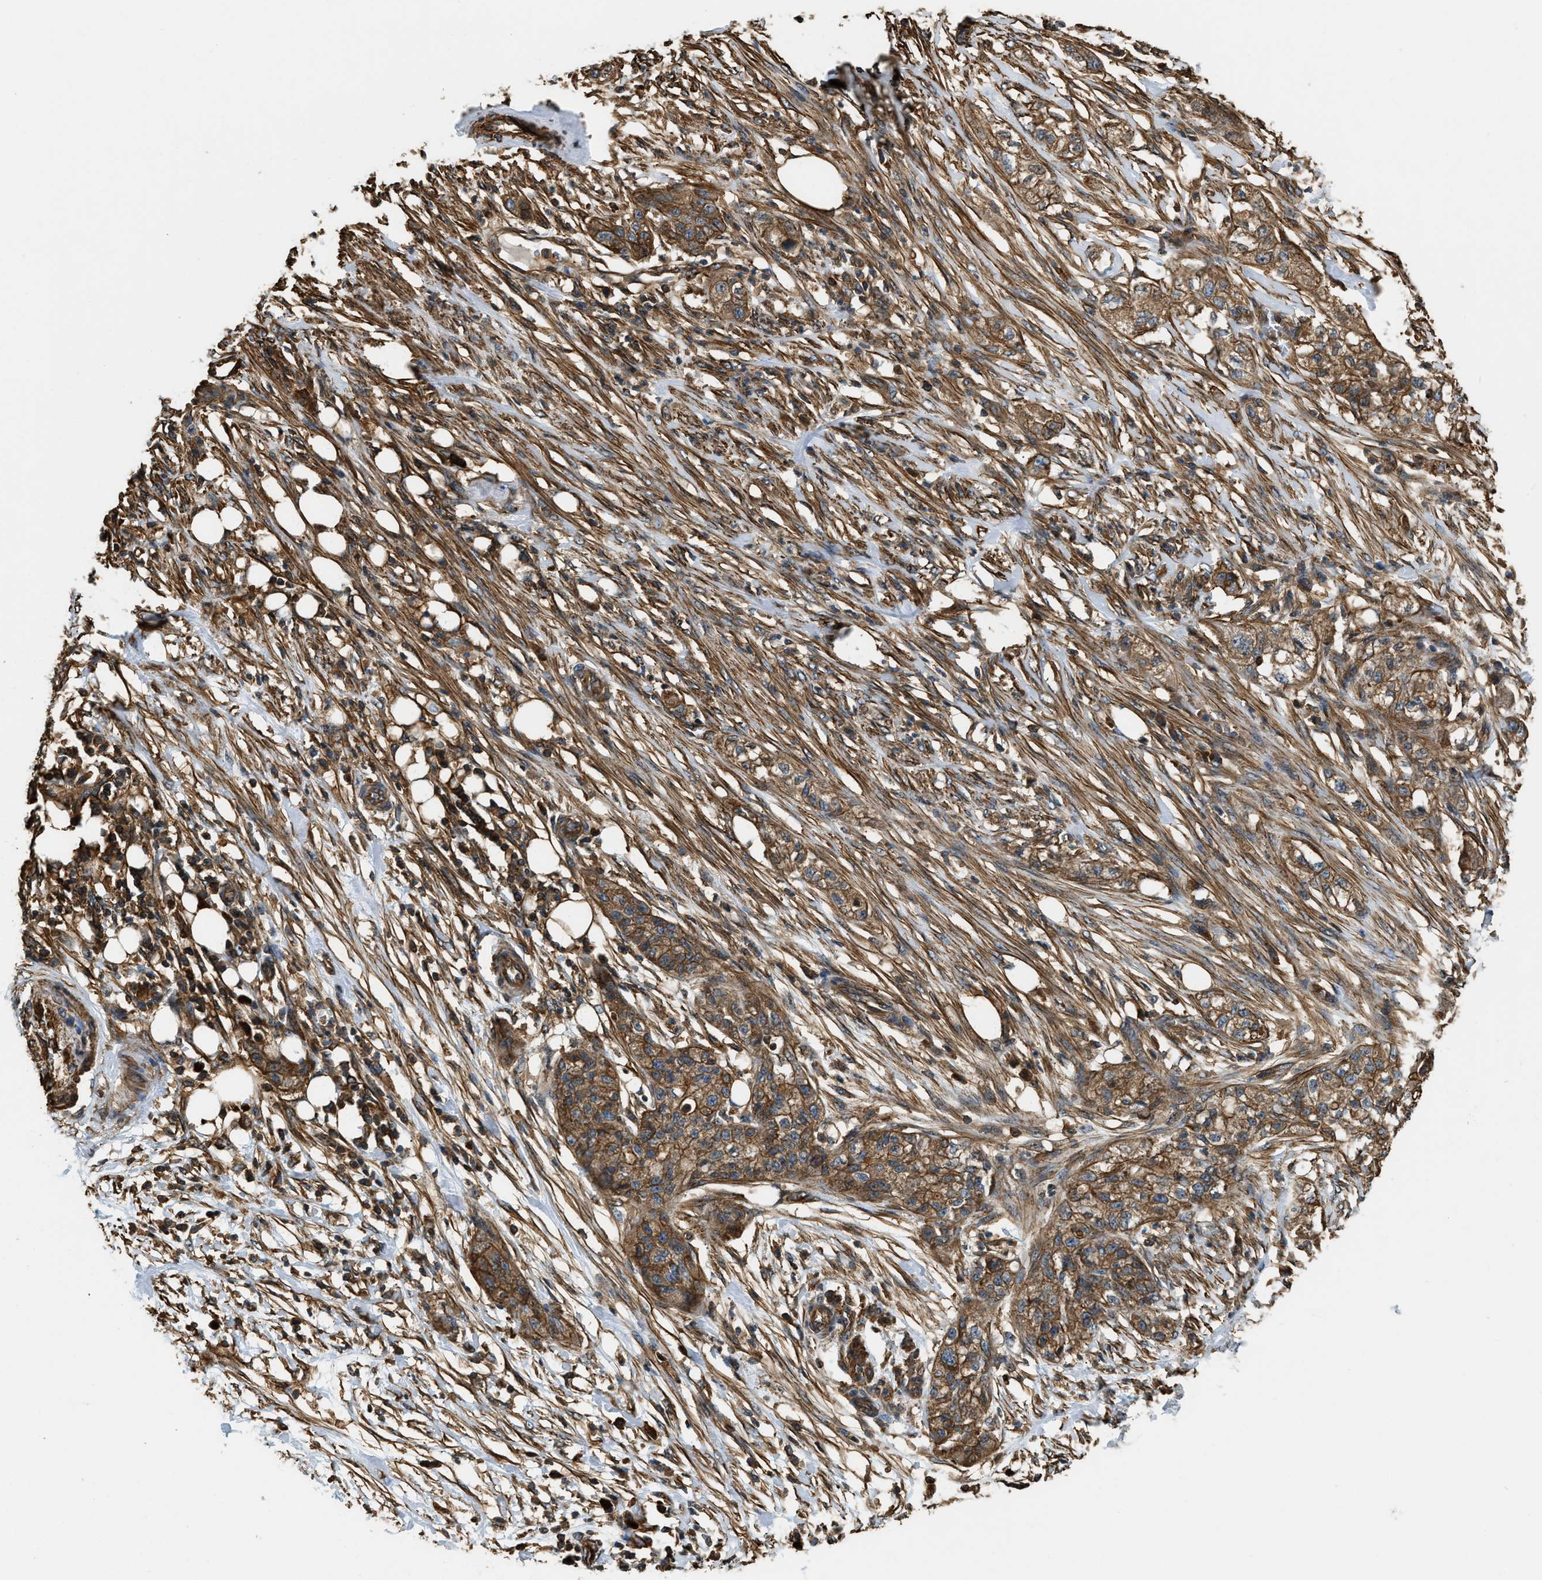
{"staining": {"intensity": "moderate", "quantity": ">75%", "location": "cytoplasmic/membranous"}, "tissue": "pancreatic cancer", "cell_type": "Tumor cells", "image_type": "cancer", "snomed": [{"axis": "morphology", "description": "Adenocarcinoma, NOS"}, {"axis": "topography", "description": "Pancreas"}], "caption": "Human pancreatic cancer stained for a protein (brown) displays moderate cytoplasmic/membranous positive expression in approximately >75% of tumor cells.", "gene": "YARS1", "patient": {"sex": "female", "age": 78}}